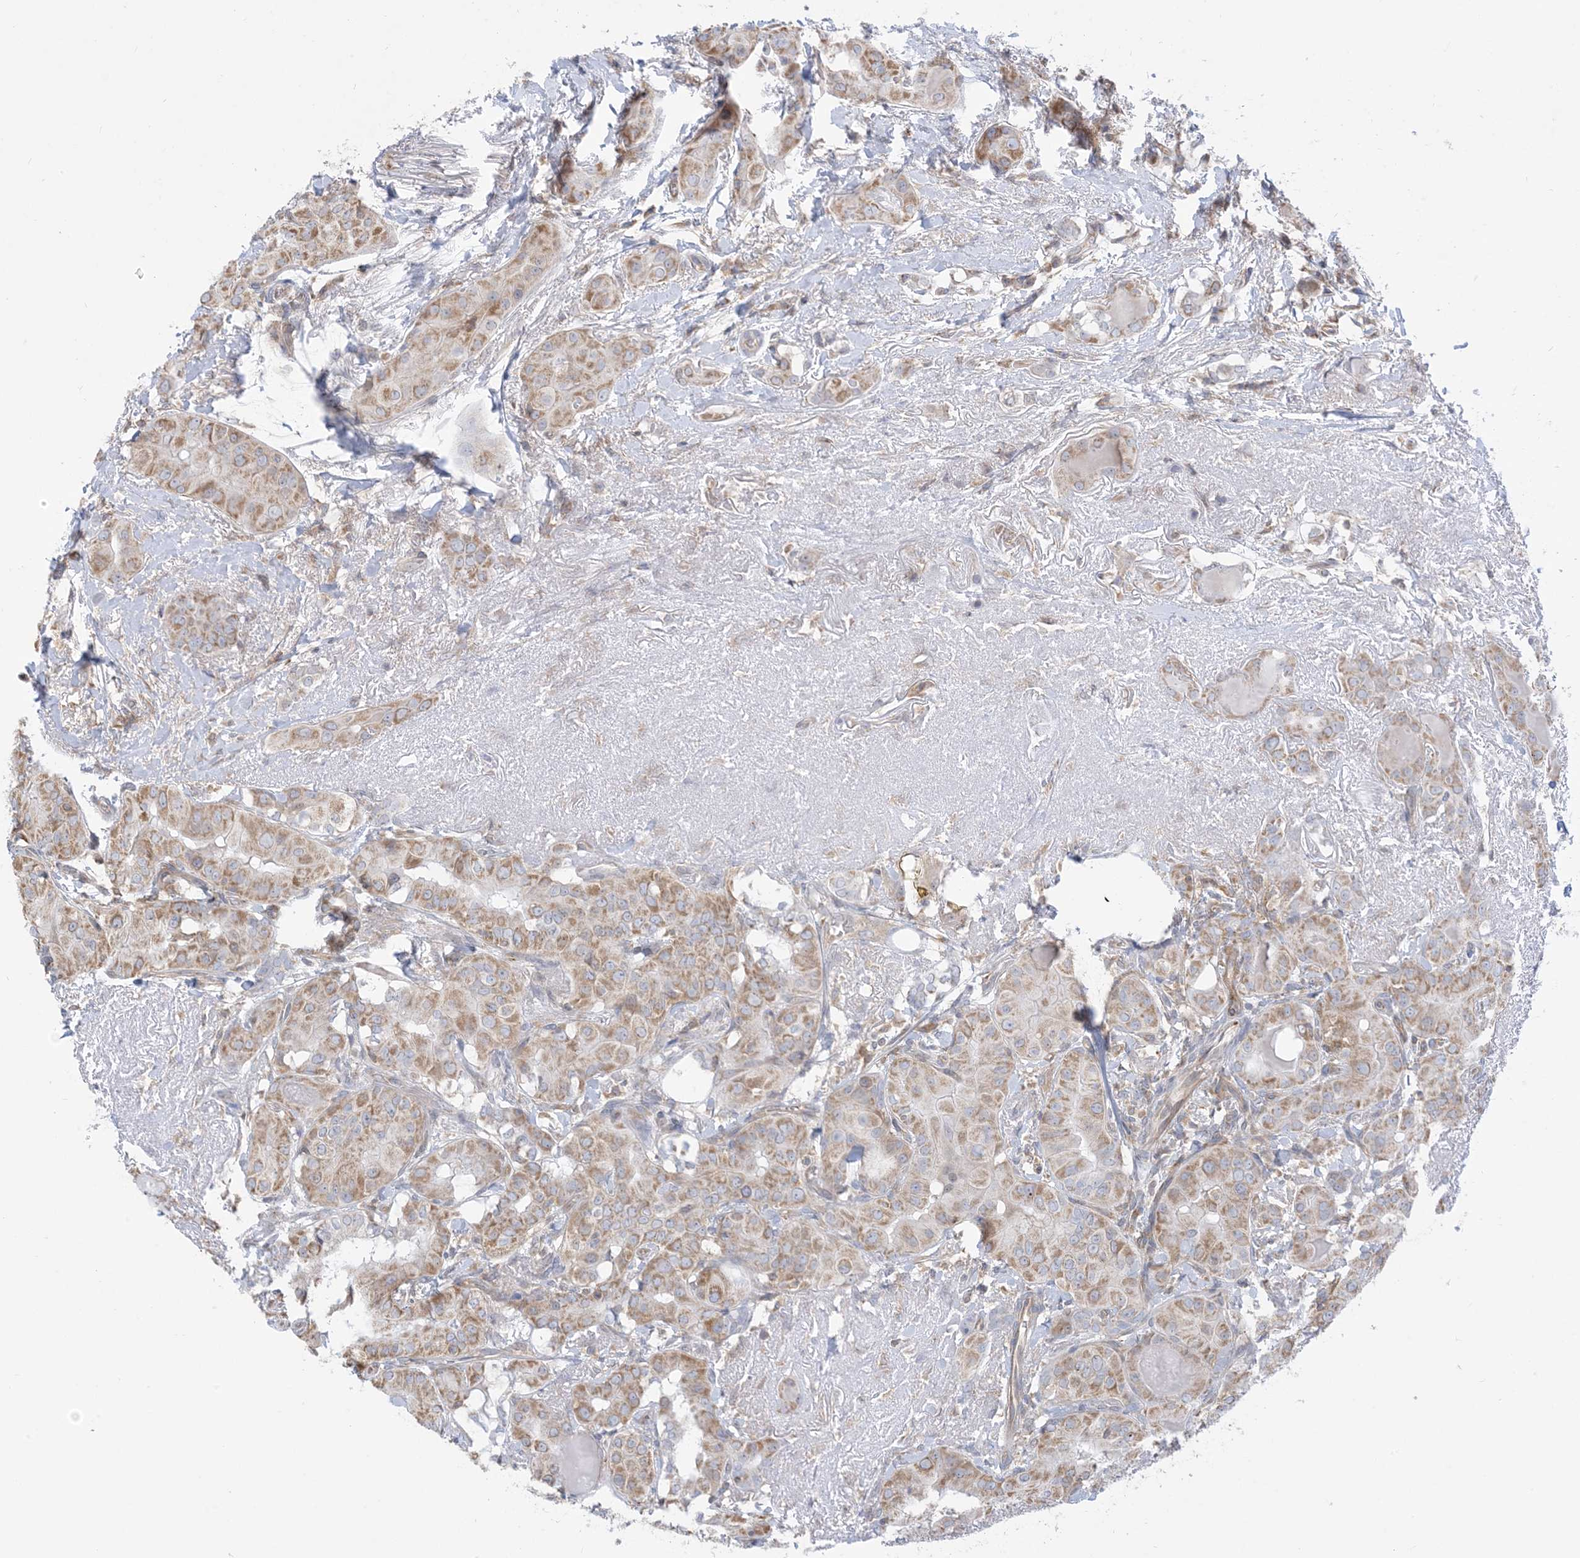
{"staining": {"intensity": "weak", "quantity": ">75%", "location": "cytoplasmic/membranous"}, "tissue": "thyroid cancer", "cell_type": "Tumor cells", "image_type": "cancer", "snomed": [{"axis": "morphology", "description": "Papillary adenocarcinoma, NOS"}, {"axis": "topography", "description": "Thyroid gland"}], "caption": "Thyroid cancer stained for a protein displays weak cytoplasmic/membranous positivity in tumor cells.", "gene": "CASP4", "patient": {"sex": "male", "age": 33}}